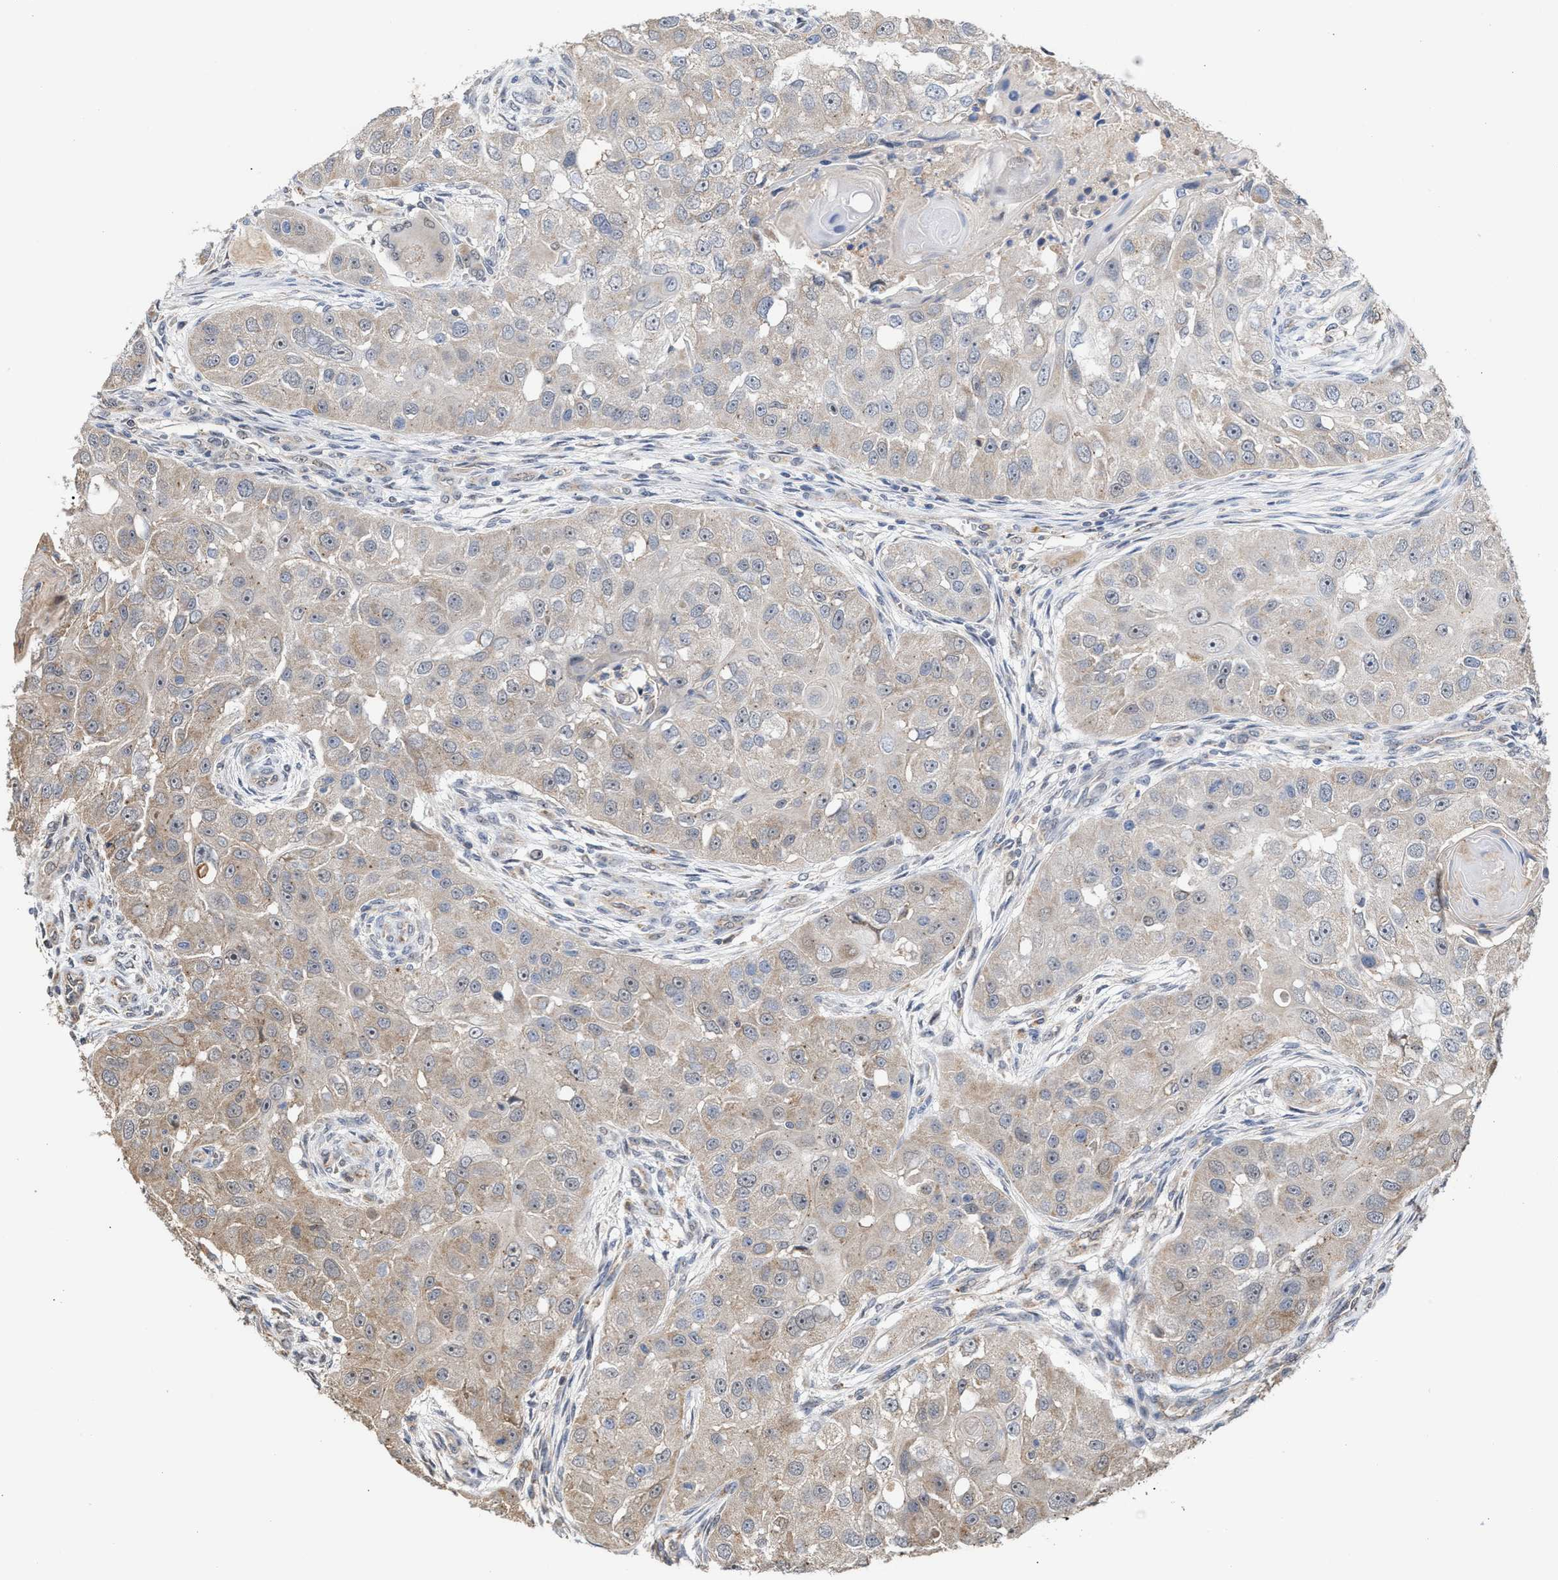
{"staining": {"intensity": "negative", "quantity": "none", "location": "none"}, "tissue": "head and neck cancer", "cell_type": "Tumor cells", "image_type": "cancer", "snomed": [{"axis": "morphology", "description": "Normal tissue, NOS"}, {"axis": "morphology", "description": "Squamous cell carcinoma, NOS"}, {"axis": "topography", "description": "Skeletal muscle"}, {"axis": "topography", "description": "Head-Neck"}], "caption": "Tumor cells are negative for brown protein staining in head and neck cancer.", "gene": "EXOSC2", "patient": {"sex": "male", "age": 51}}